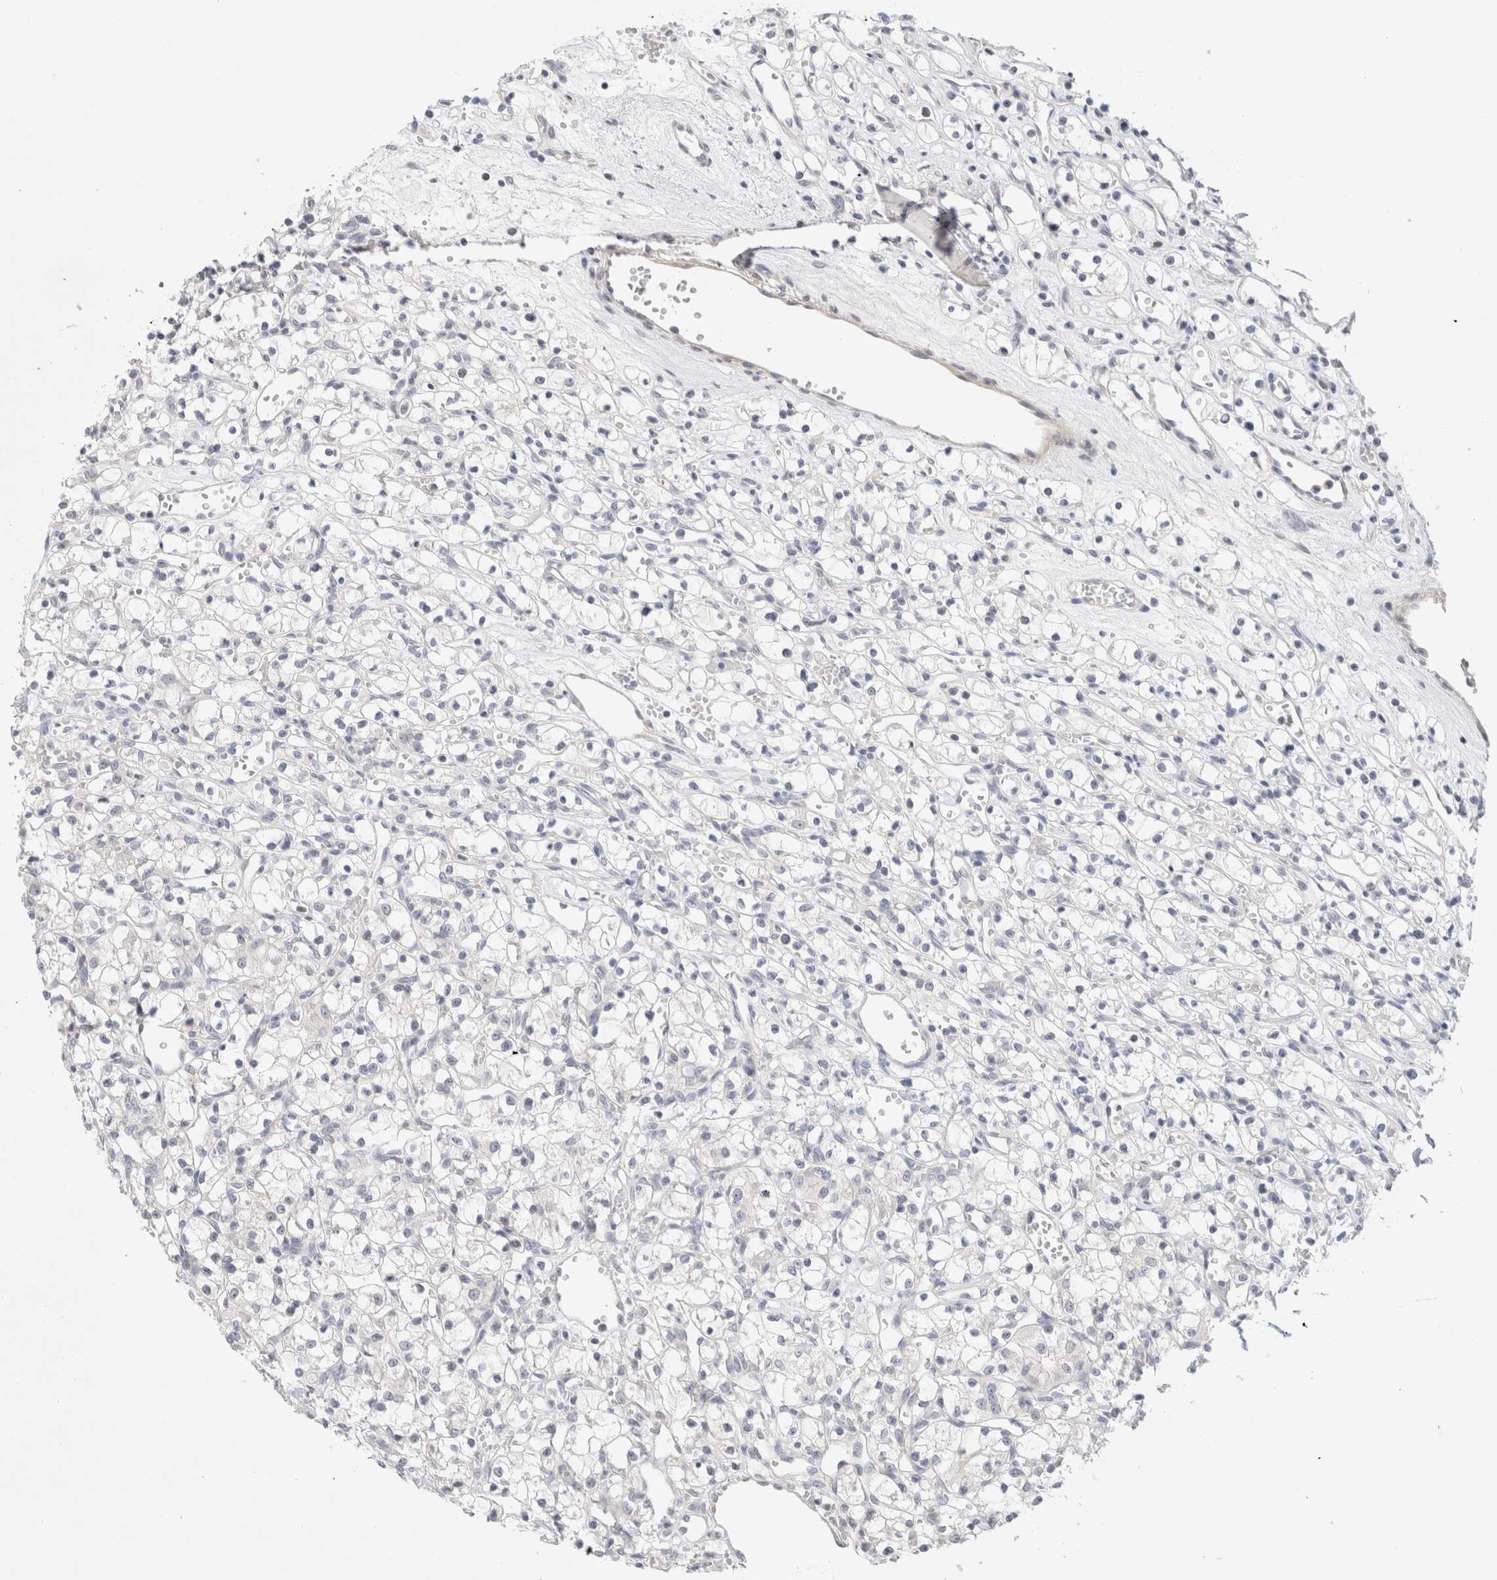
{"staining": {"intensity": "negative", "quantity": "none", "location": "none"}, "tissue": "renal cancer", "cell_type": "Tumor cells", "image_type": "cancer", "snomed": [{"axis": "morphology", "description": "Adenocarcinoma, NOS"}, {"axis": "topography", "description": "Kidney"}], "caption": "There is no significant staining in tumor cells of renal cancer (adenocarcinoma).", "gene": "SPRTN", "patient": {"sex": "female", "age": 59}}